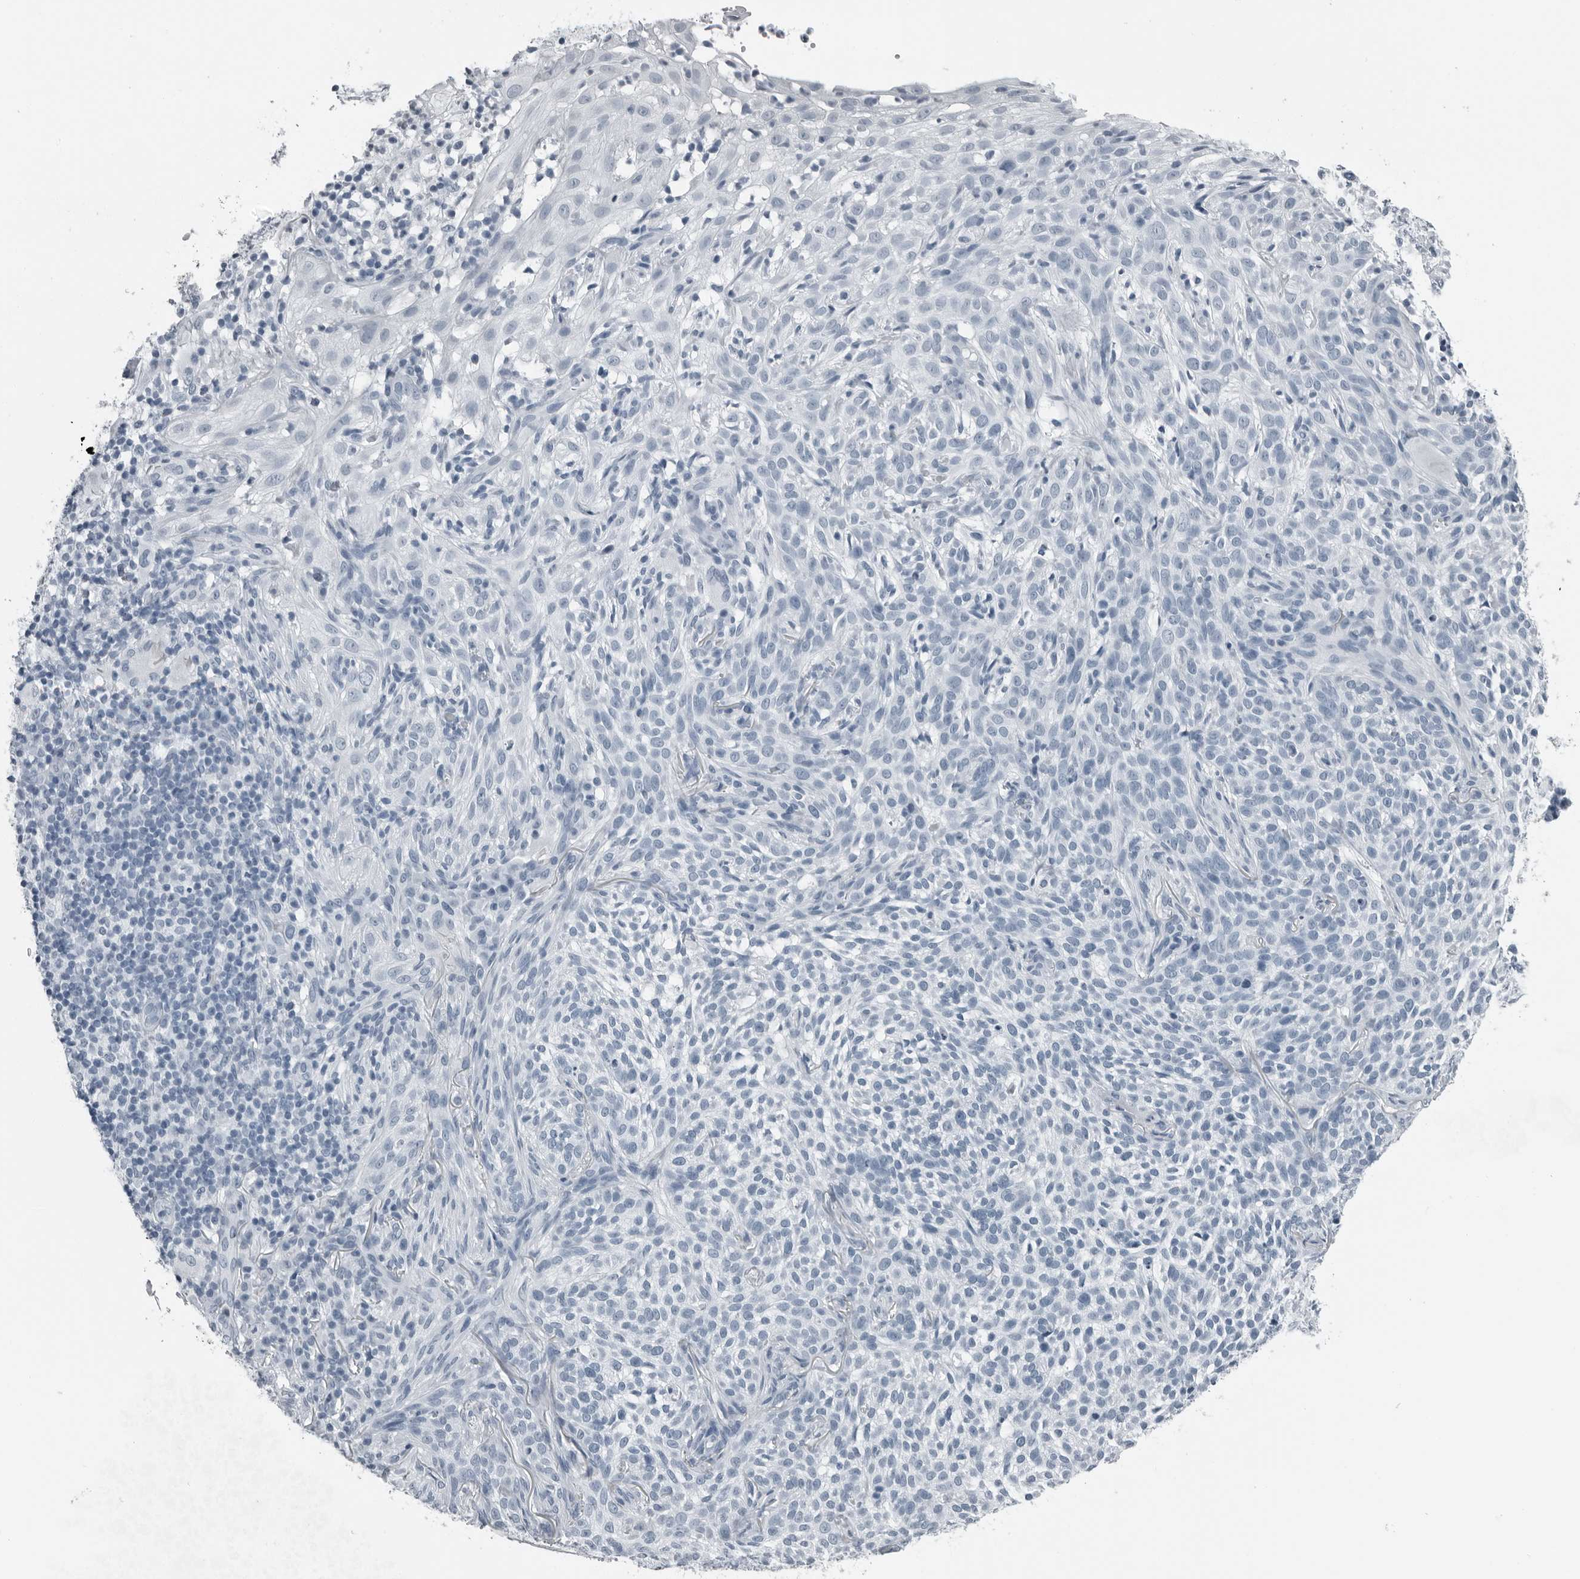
{"staining": {"intensity": "negative", "quantity": "none", "location": "none"}, "tissue": "skin cancer", "cell_type": "Tumor cells", "image_type": "cancer", "snomed": [{"axis": "morphology", "description": "Basal cell carcinoma"}, {"axis": "topography", "description": "Skin"}], "caption": "Basal cell carcinoma (skin) was stained to show a protein in brown. There is no significant positivity in tumor cells.", "gene": "PRSS1", "patient": {"sex": "female", "age": 64}}